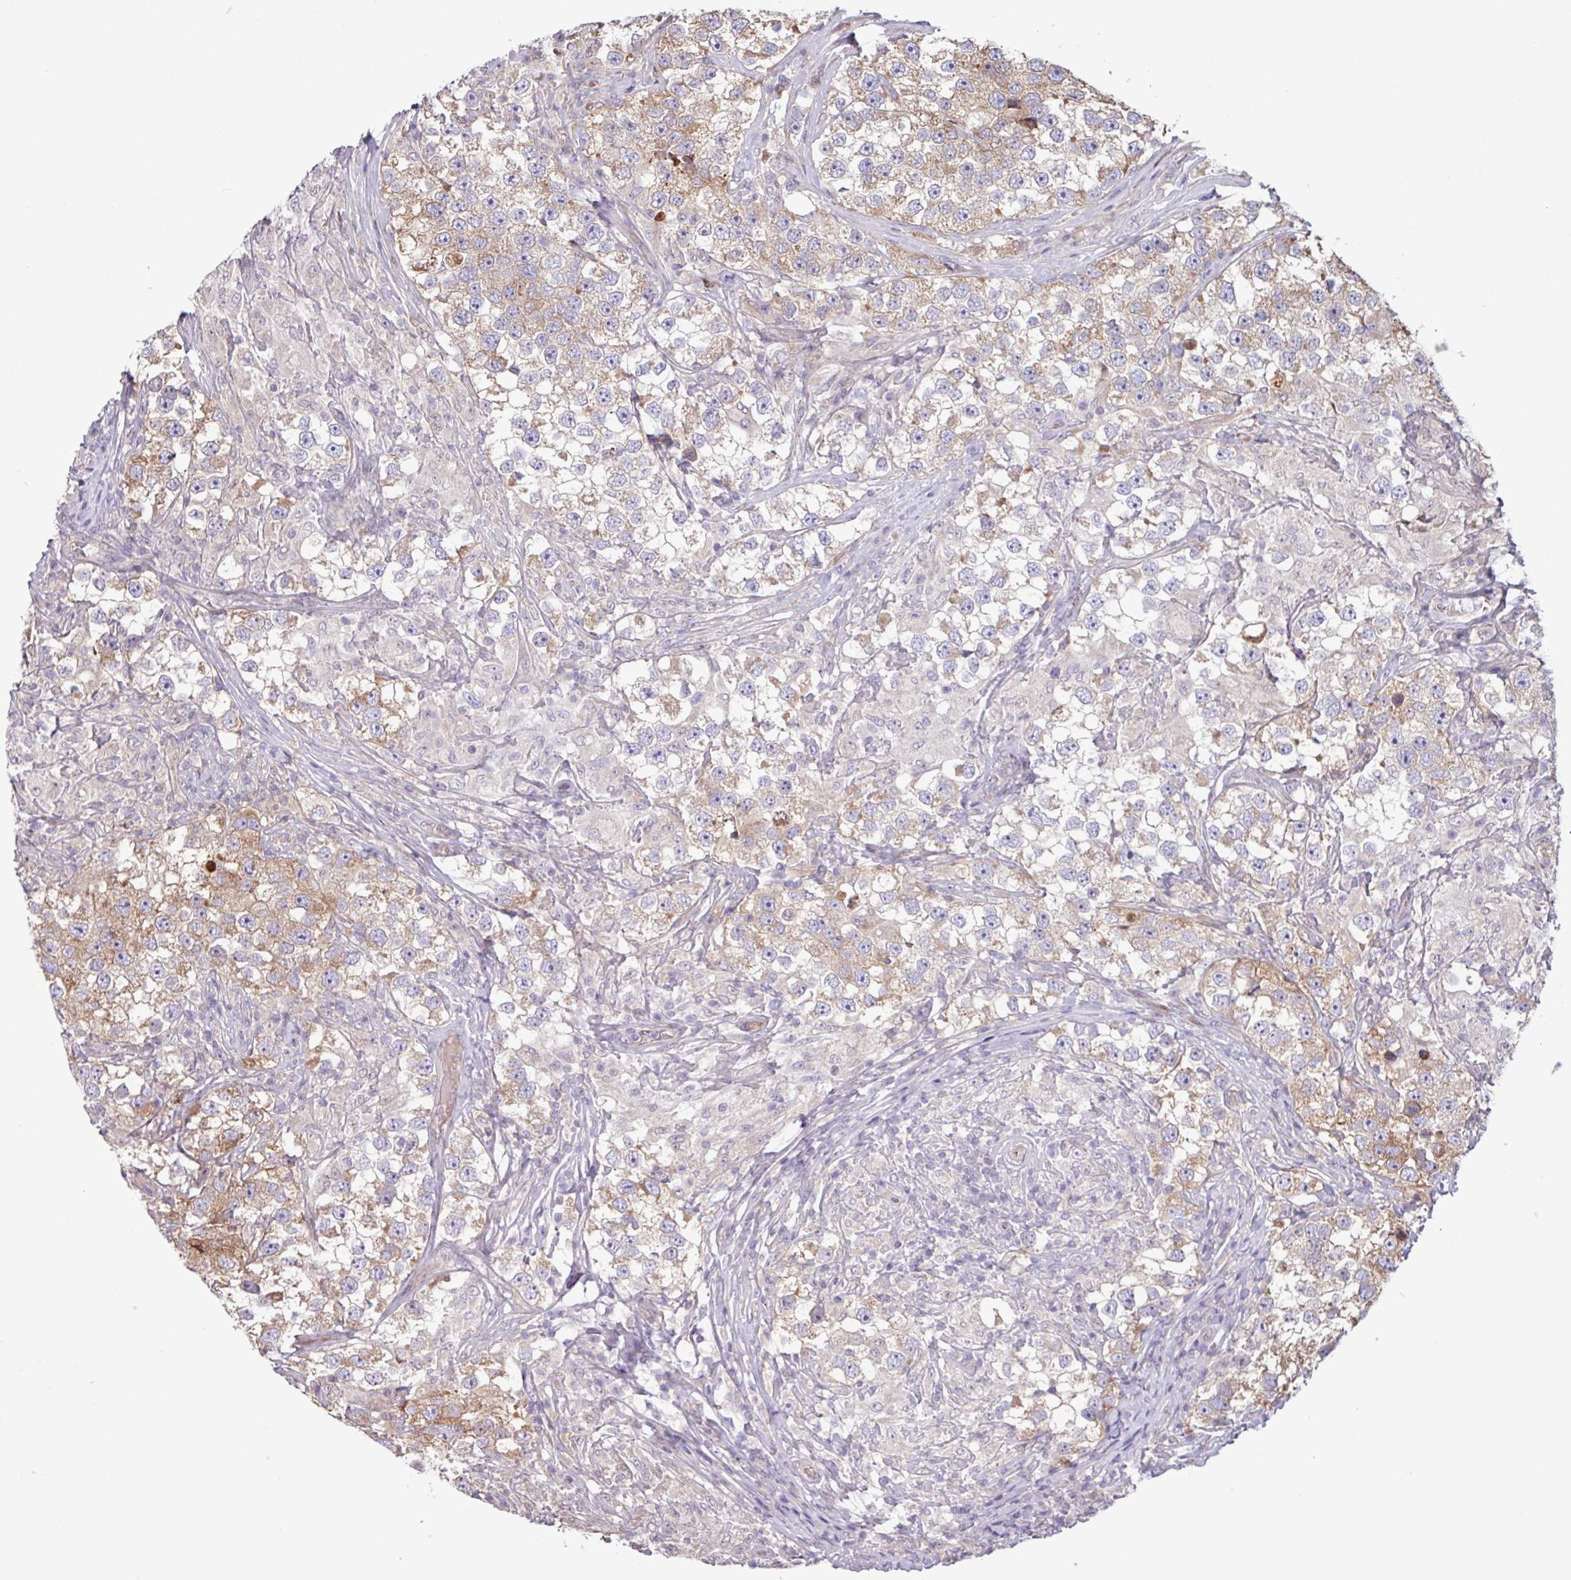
{"staining": {"intensity": "weak", "quantity": "25%-75%", "location": "cytoplasmic/membranous"}, "tissue": "testis cancer", "cell_type": "Tumor cells", "image_type": "cancer", "snomed": [{"axis": "morphology", "description": "Seminoma, NOS"}, {"axis": "topography", "description": "Testis"}], "caption": "Testis seminoma tissue exhibits weak cytoplasmic/membranous expression in approximately 25%-75% of tumor cells The staining was performed using DAB, with brown indicating positive protein expression. Nuclei are stained blue with hematoxylin.", "gene": "PDPR", "patient": {"sex": "male", "age": 46}}